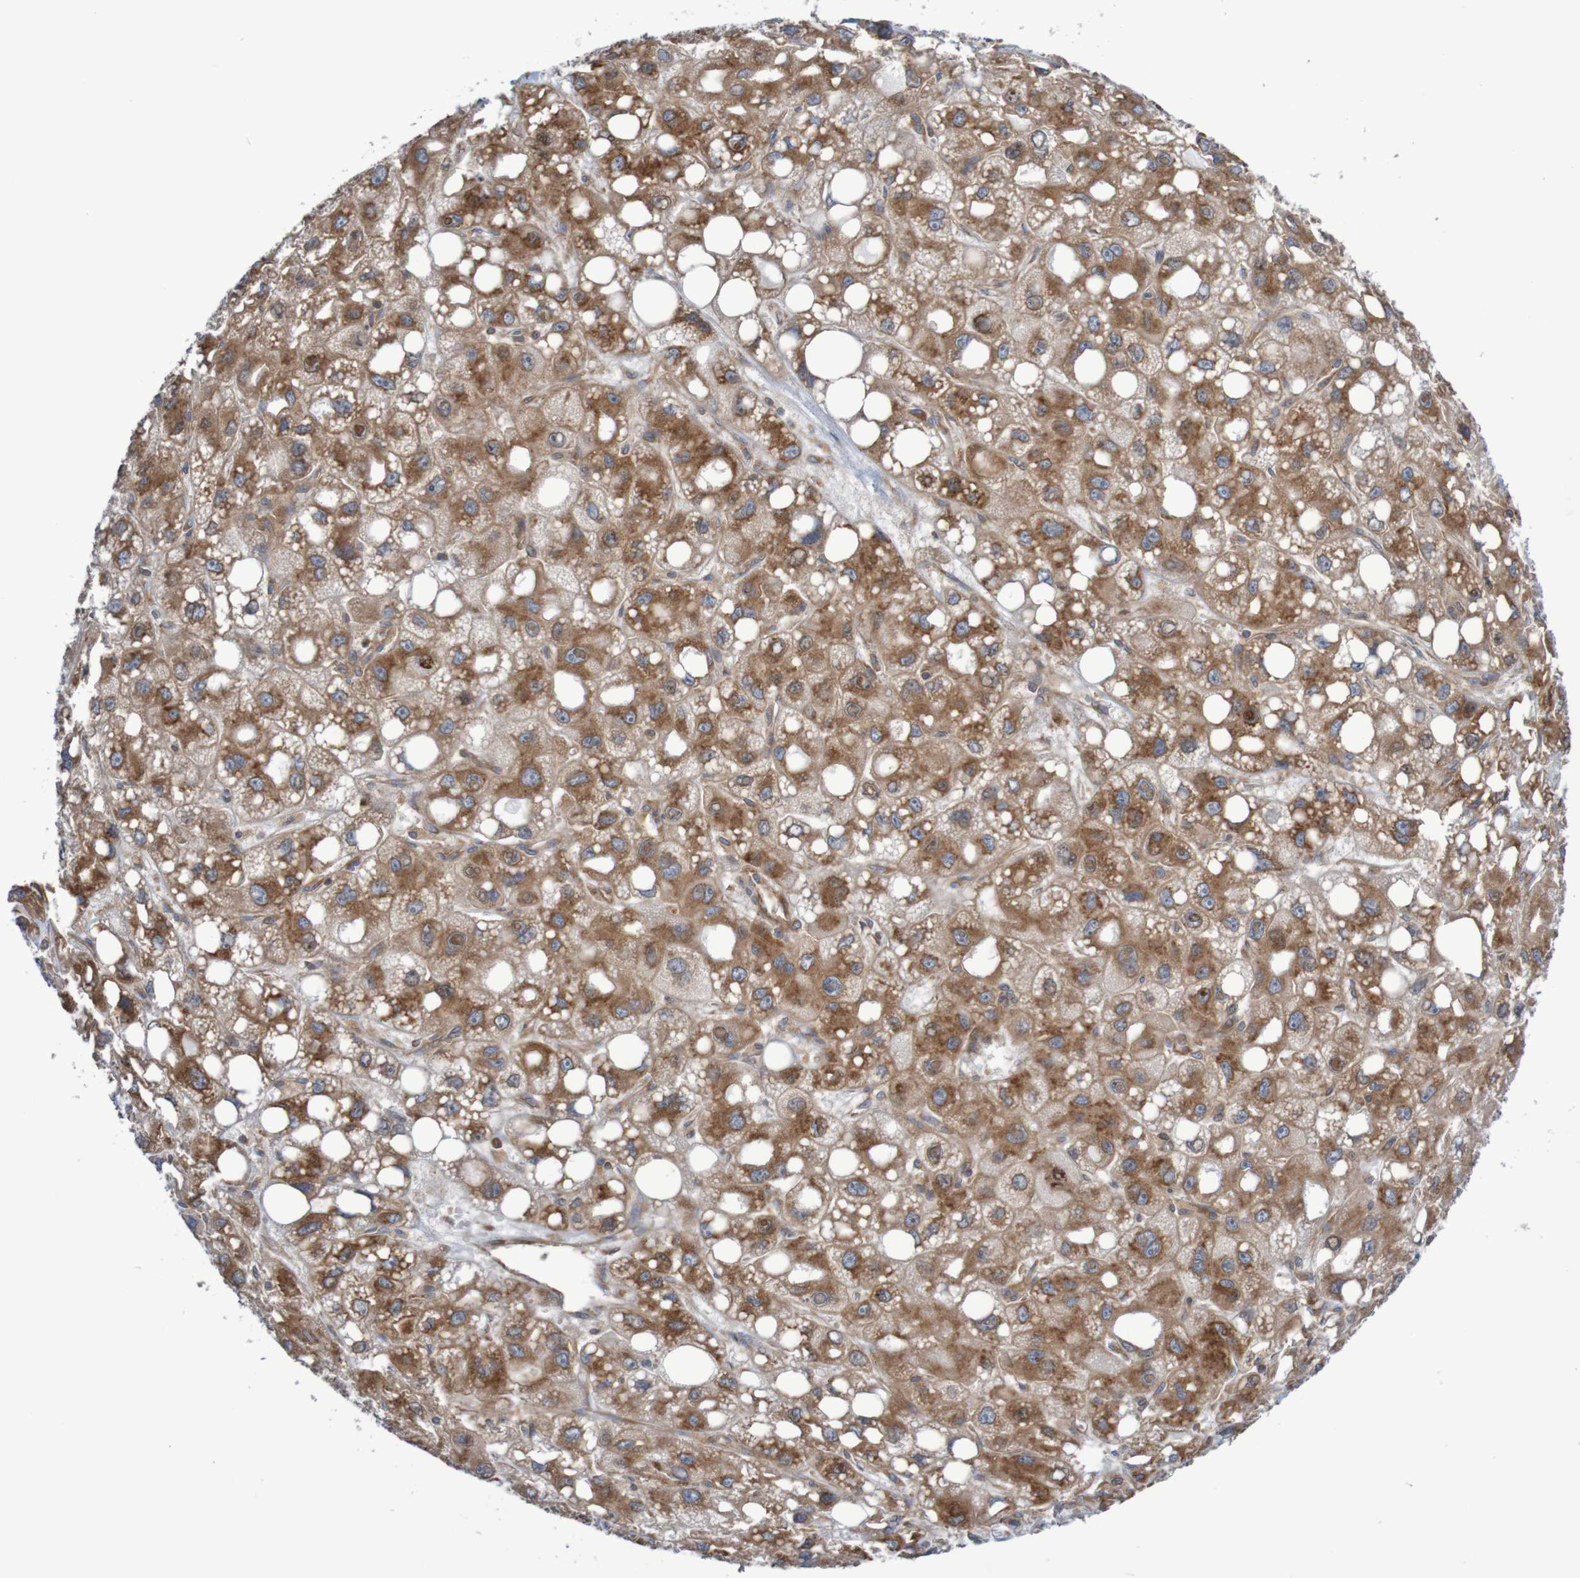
{"staining": {"intensity": "strong", "quantity": ">75%", "location": "cytoplasmic/membranous"}, "tissue": "liver cancer", "cell_type": "Tumor cells", "image_type": "cancer", "snomed": [{"axis": "morphology", "description": "Carcinoma, Hepatocellular, NOS"}, {"axis": "topography", "description": "Liver"}], "caption": "The image exhibits immunohistochemical staining of hepatocellular carcinoma (liver). There is strong cytoplasmic/membranous expression is identified in about >75% of tumor cells.", "gene": "LRRC47", "patient": {"sex": "male", "age": 55}}